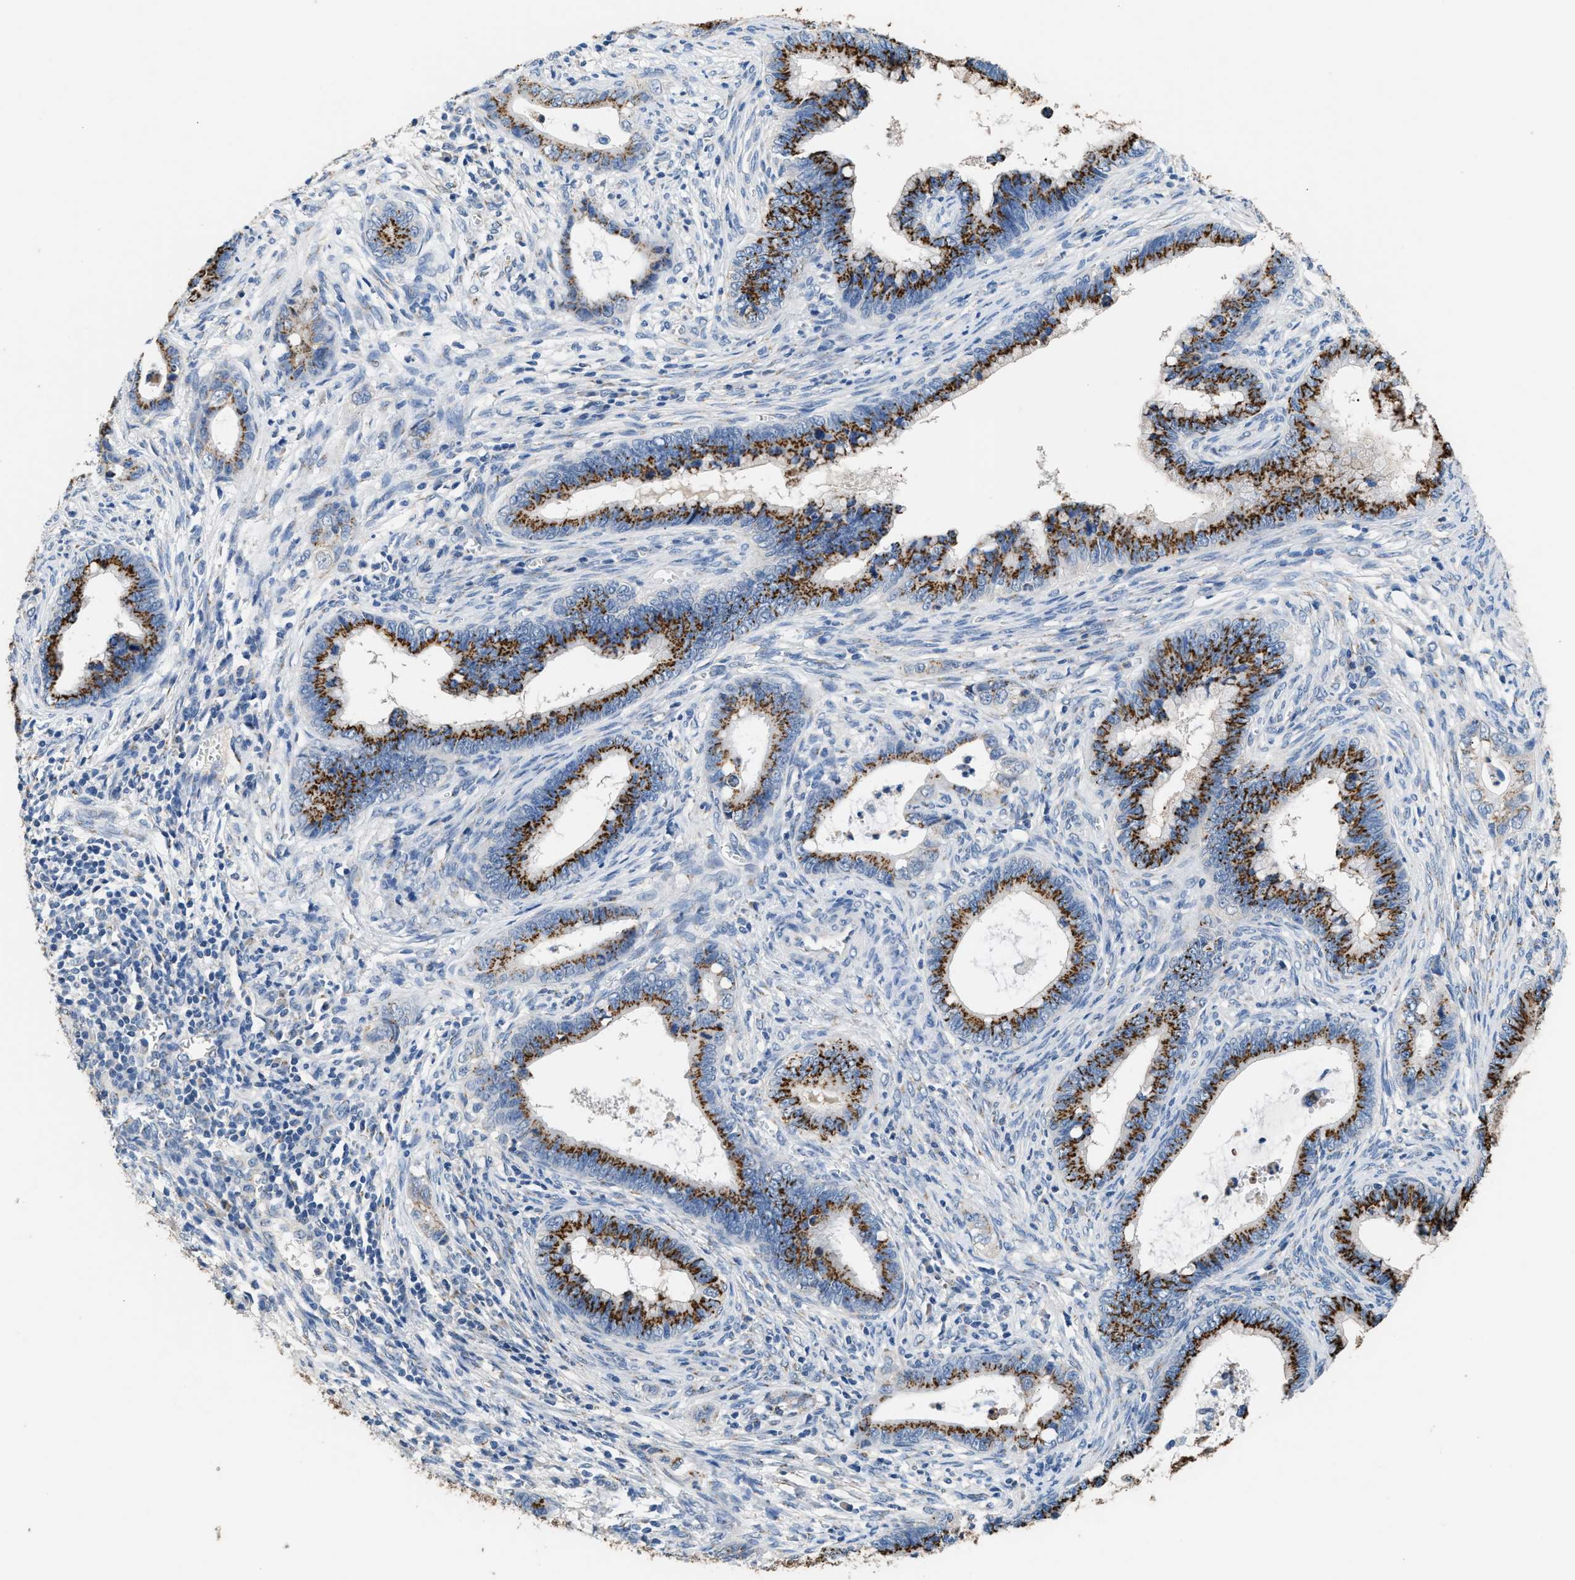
{"staining": {"intensity": "strong", "quantity": ">75%", "location": "cytoplasmic/membranous"}, "tissue": "cervical cancer", "cell_type": "Tumor cells", "image_type": "cancer", "snomed": [{"axis": "morphology", "description": "Adenocarcinoma, NOS"}, {"axis": "topography", "description": "Cervix"}], "caption": "IHC of cervical adenocarcinoma reveals high levels of strong cytoplasmic/membranous positivity in approximately >75% of tumor cells.", "gene": "GOLM1", "patient": {"sex": "female", "age": 44}}